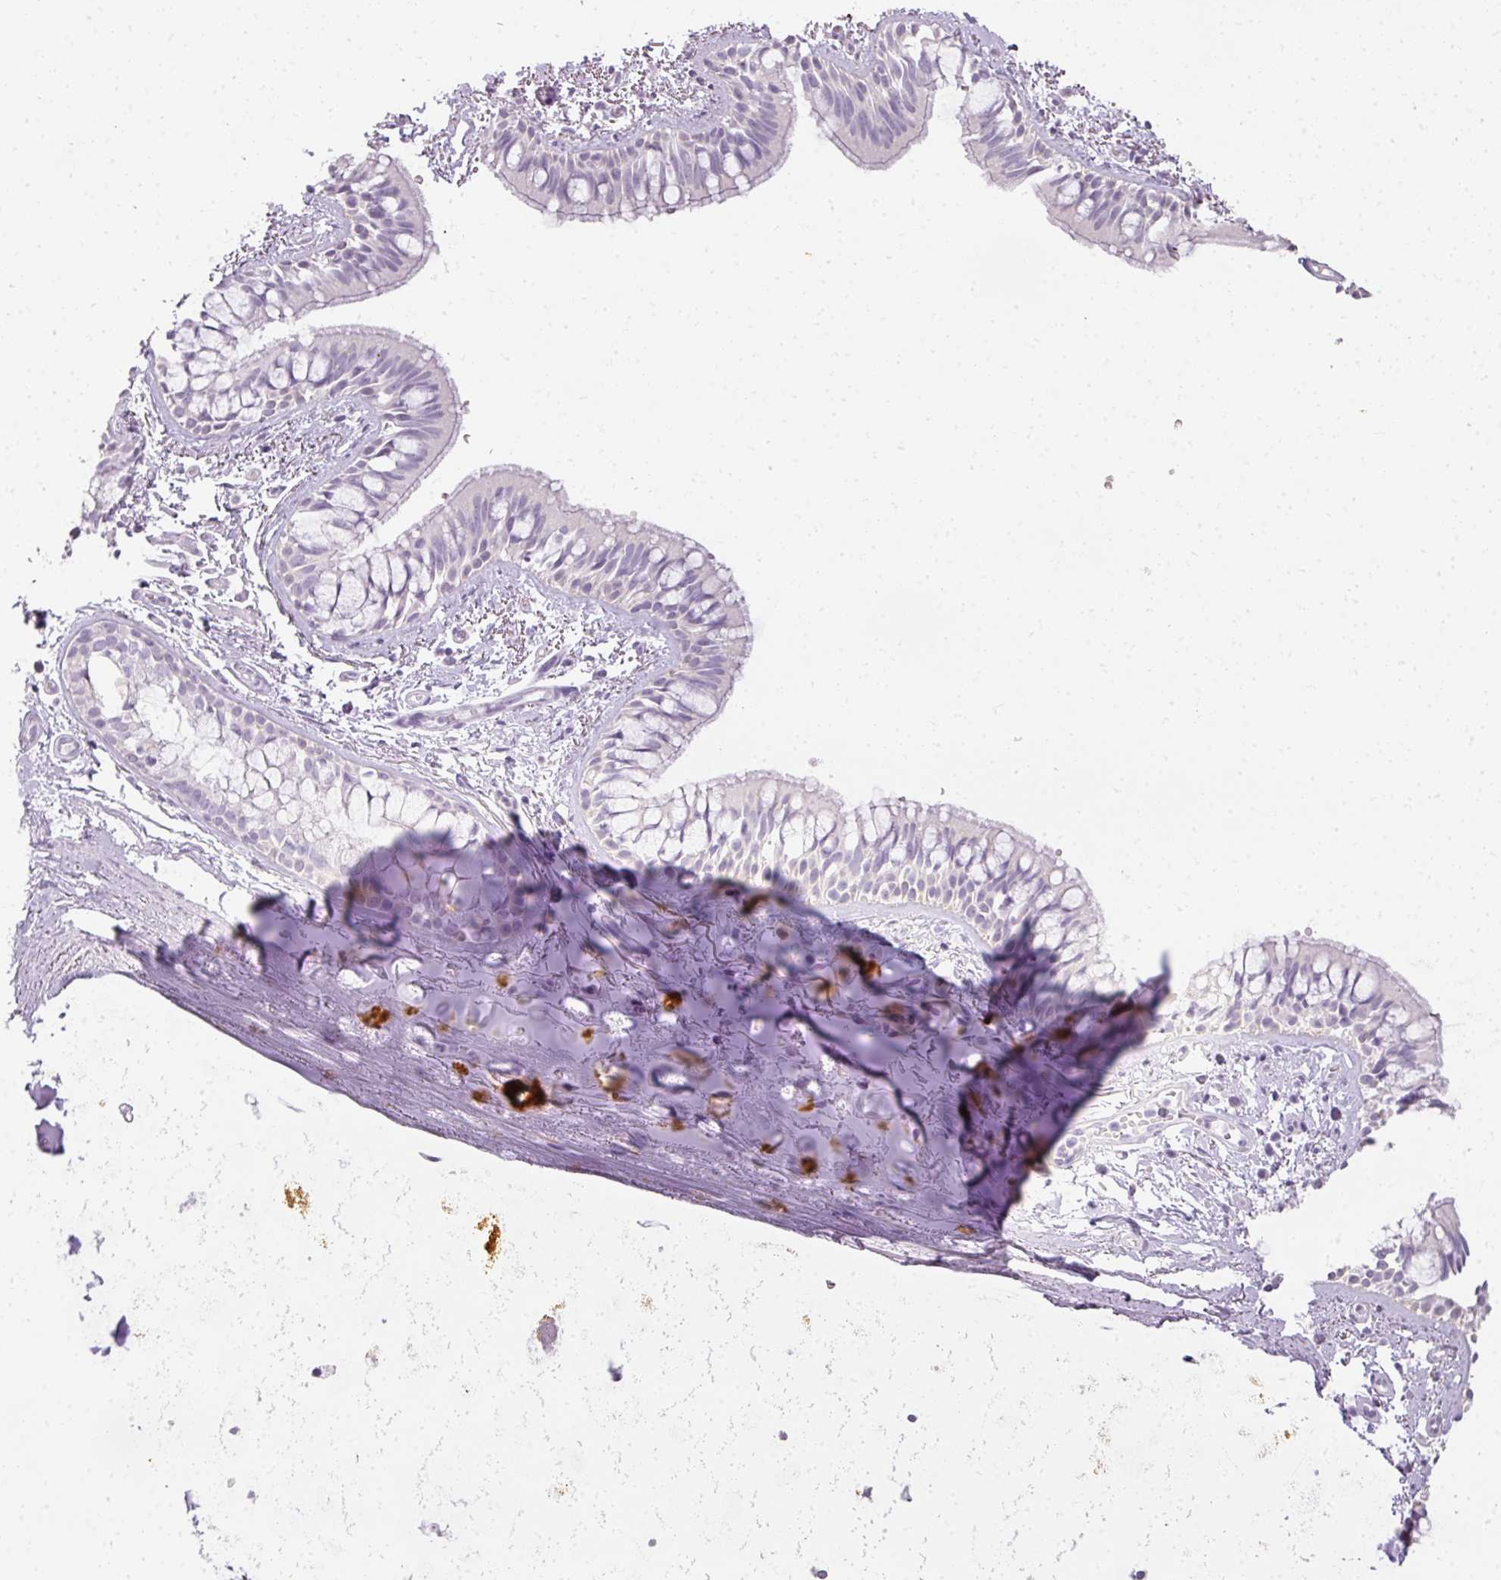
{"staining": {"intensity": "negative", "quantity": "none", "location": "none"}, "tissue": "bronchus", "cell_type": "Respiratory epithelial cells", "image_type": "normal", "snomed": [{"axis": "morphology", "description": "Normal tissue, NOS"}, {"axis": "topography", "description": "Lymph node"}, {"axis": "topography", "description": "Cartilage tissue"}, {"axis": "topography", "description": "Bronchus"}], "caption": "This is an IHC photomicrograph of unremarkable human bronchus. There is no positivity in respiratory epithelial cells.", "gene": "RBMY1A1", "patient": {"sex": "female", "age": 70}}